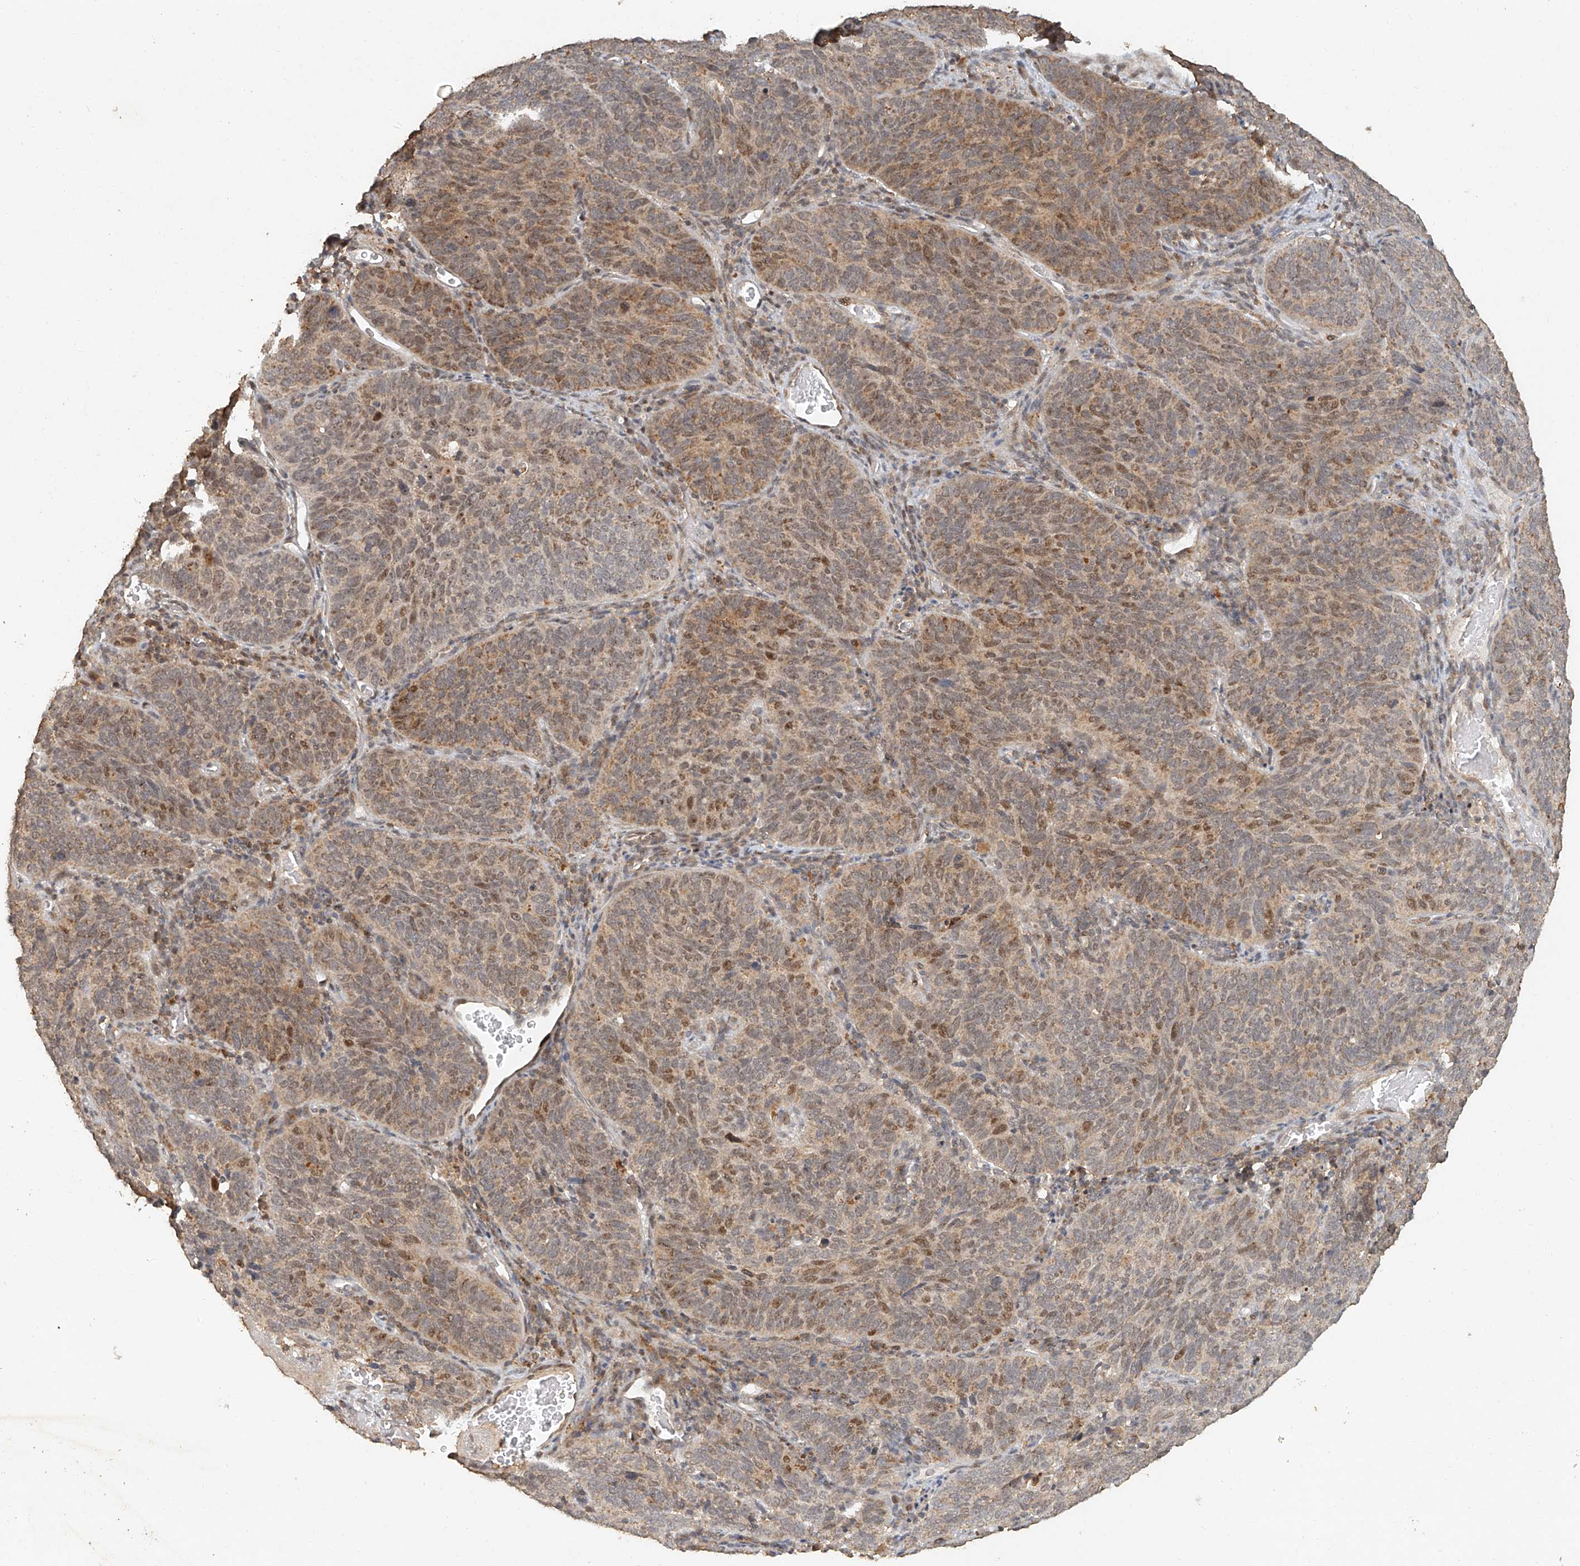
{"staining": {"intensity": "moderate", "quantity": ">75%", "location": "cytoplasmic/membranous,nuclear"}, "tissue": "cervical cancer", "cell_type": "Tumor cells", "image_type": "cancer", "snomed": [{"axis": "morphology", "description": "Squamous cell carcinoma, NOS"}, {"axis": "topography", "description": "Cervix"}], "caption": "Cervical cancer (squamous cell carcinoma) stained with DAB (3,3'-diaminobenzidine) immunohistochemistry displays medium levels of moderate cytoplasmic/membranous and nuclear positivity in approximately >75% of tumor cells.", "gene": "CXorf58", "patient": {"sex": "female", "age": 60}}